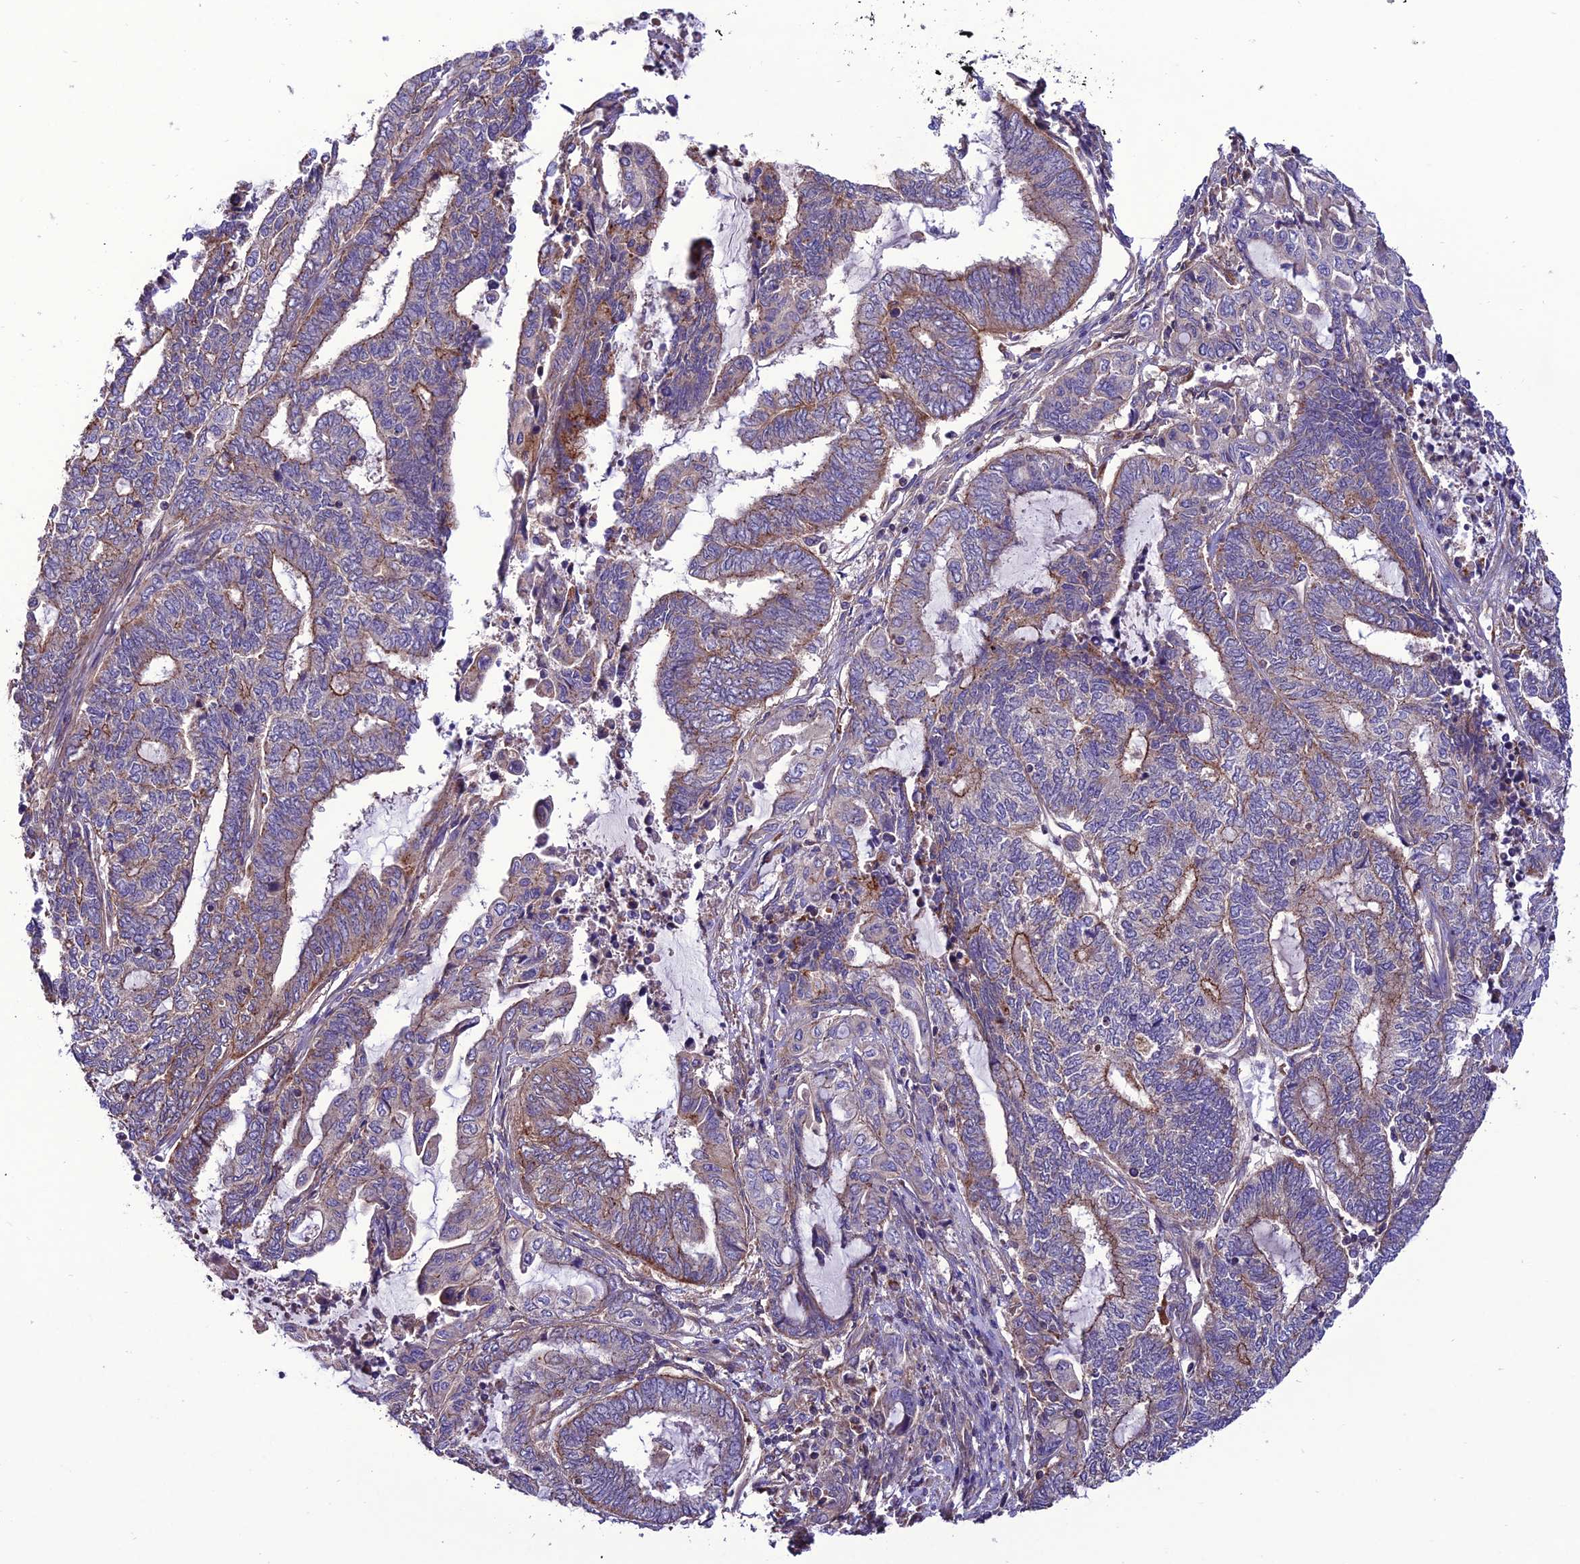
{"staining": {"intensity": "moderate", "quantity": "<25%", "location": "cytoplasmic/membranous"}, "tissue": "endometrial cancer", "cell_type": "Tumor cells", "image_type": "cancer", "snomed": [{"axis": "morphology", "description": "Adenocarcinoma, NOS"}, {"axis": "topography", "description": "Uterus"}, {"axis": "topography", "description": "Endometrium"}], "caption": "A photomicrograph showing moderate cytoplasmic/membranous expression in approximately <25% of tumor cells in endometrial adenocarcinoma, as visualized by brown immunohistochemical staining.", "gene": "PPIL3", "patient": {"sex": "female", "age": 70}}